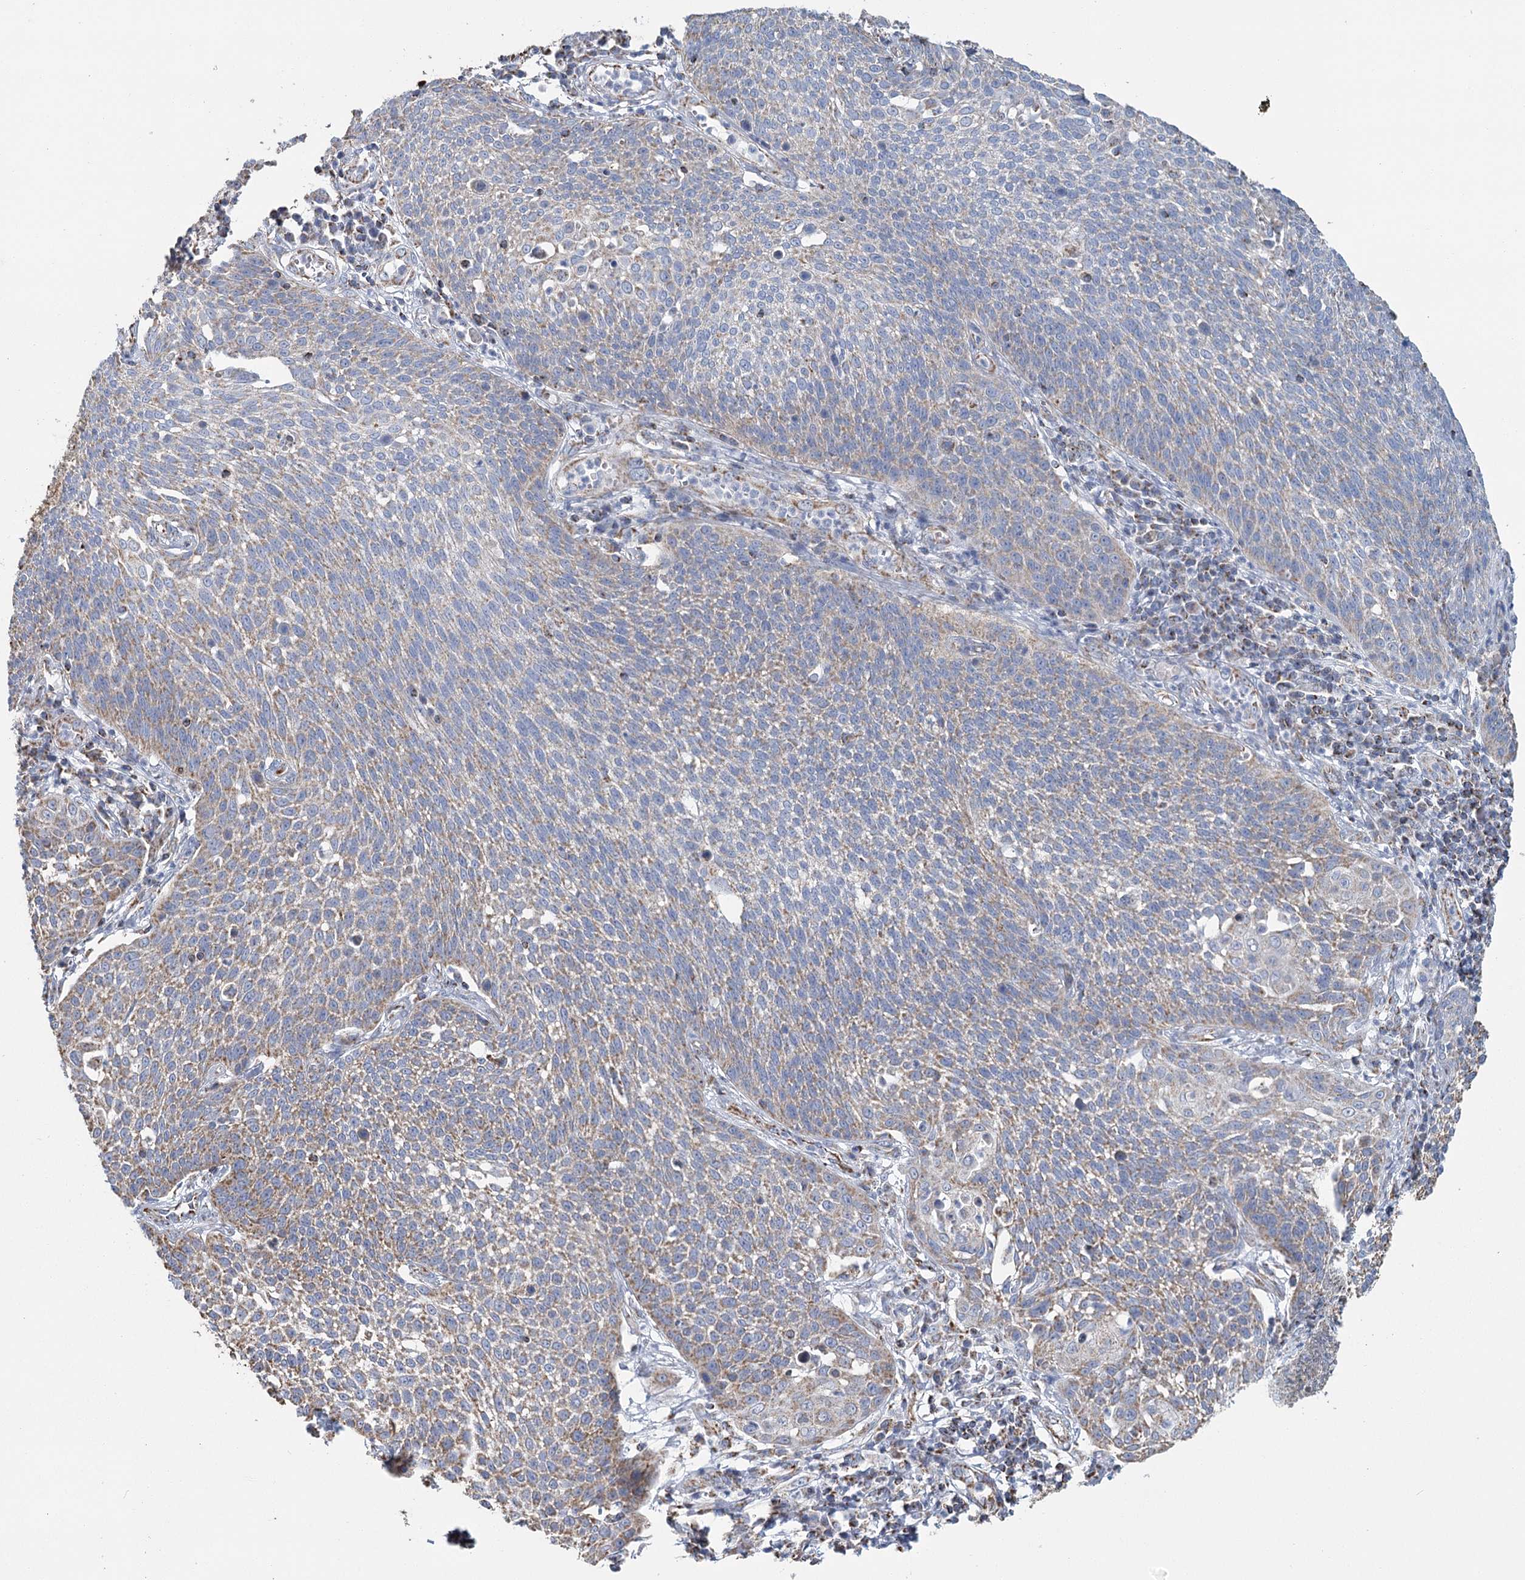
{"staining": {"intensity": "moderate", "quantity": "25%-75%", "location": "cytoplasmic/membranous"}, "tissue": "cervical cancer", "cell_type": "Tumor cells", "image_type": "cancer", "snomed": [{"axis": "morphology", "description": "Squamous cell carcinoma, NOS"}, {"axis": "topography", "description": "Cervix"}], "caption": "Brown immunohistochemical staining in human cervical cancer reveals moderate cytoplasmic/membranous expression in approximately 25%-75% of tumor cells.", "gene": "MRPL44", "patient": {"sex": "female", "age": 34}}